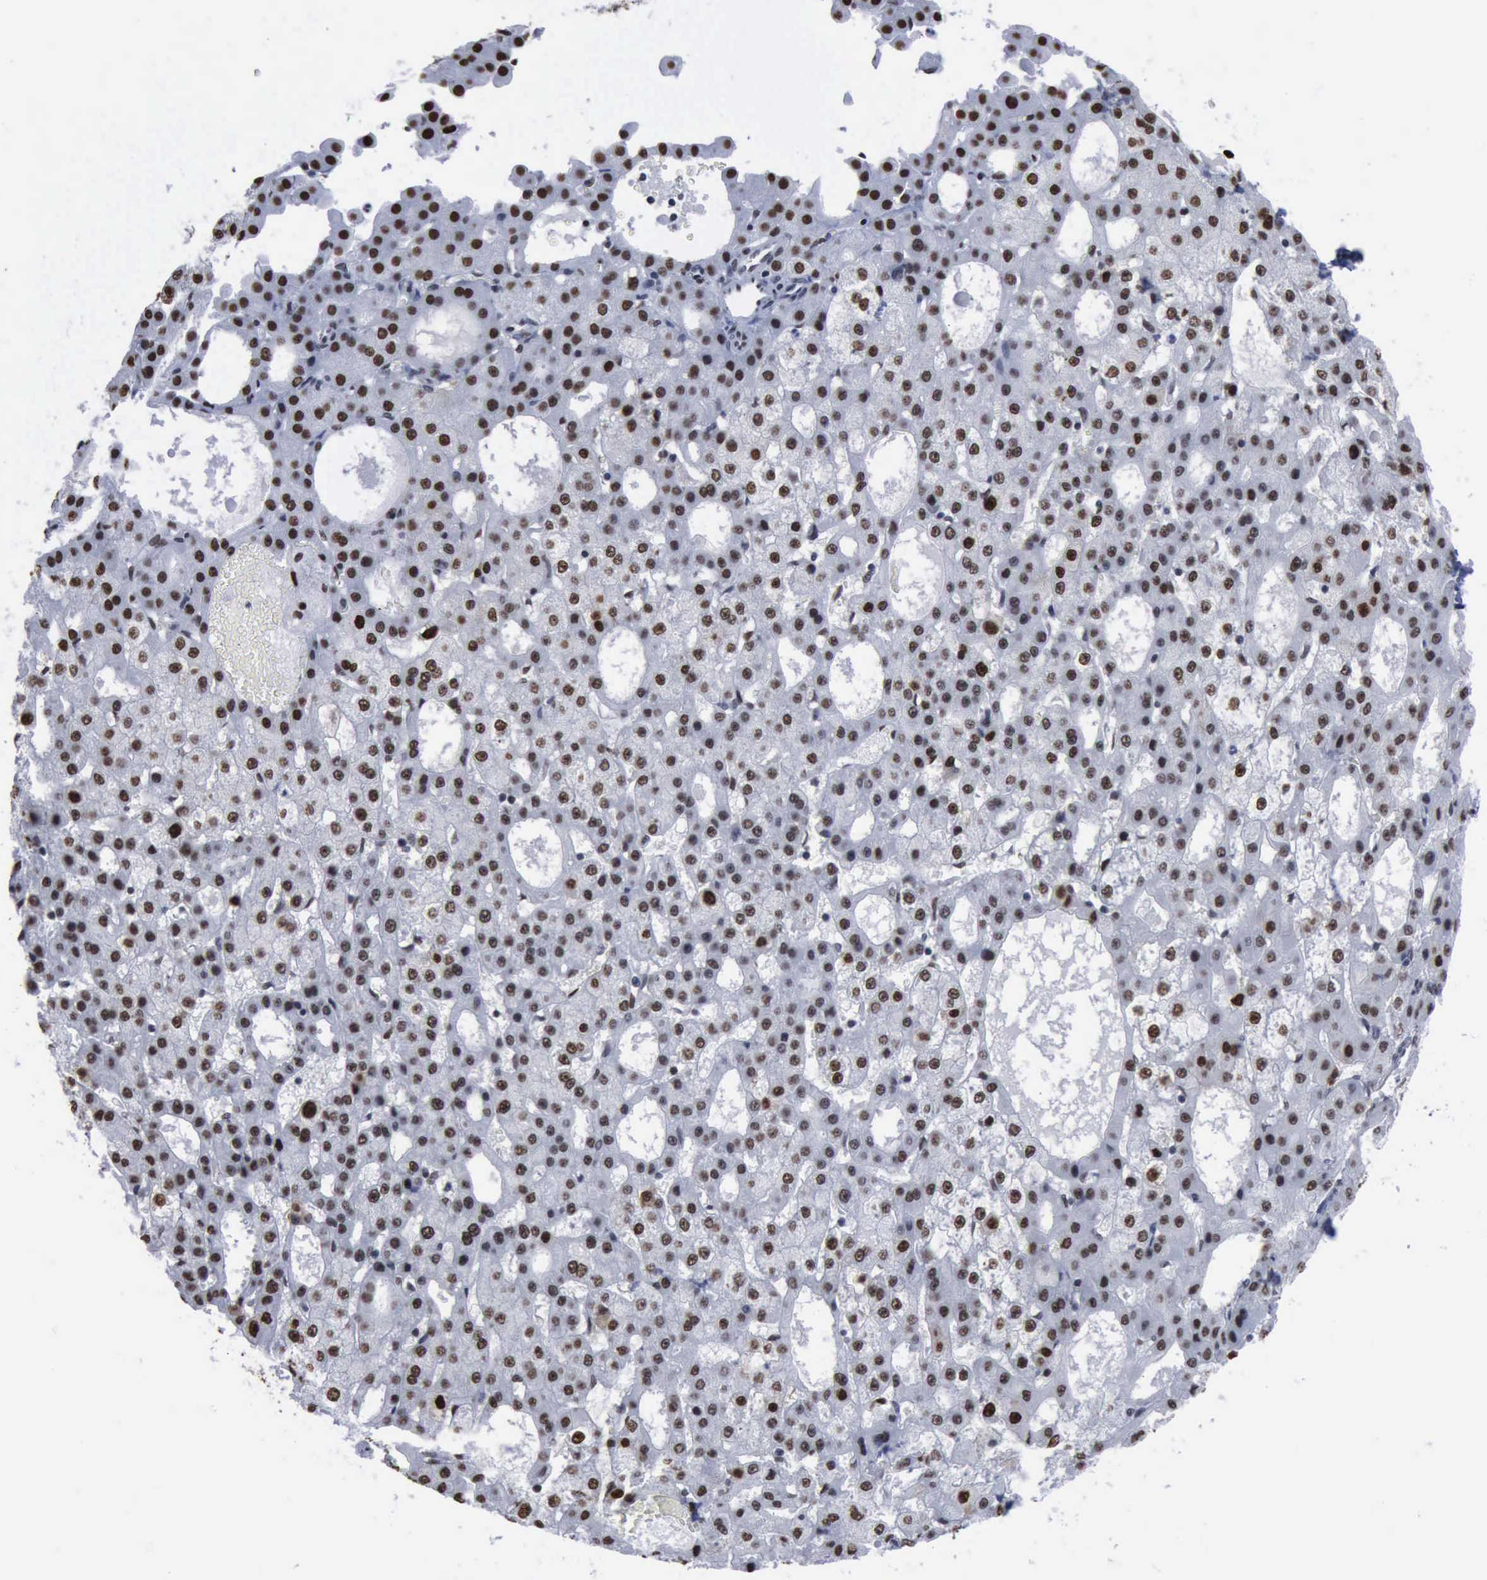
{"staining": {"intensity": "weak", "quantity": "25%-75%", "location": "nuclear"}, "tissue": "liver cancer", "cell_type": "Tumor cells", "image_type": "cancer", "snomed": [{"axis": "morphology", "description": "Carcinoma, Hepatocellular, NOS"}, {"axis": "topography", "description": "Liver"}], "caption": "Liver hepatocellular carcinoma stained for a protein demonstrates weak nuclear positivity in tumor cells. The staining is performed using DAB (3,3'-diaminobenzidine) brown chromogen to label protein expression. The nuclei are counter-stained blue using hematoxylin.", "gene": "PCNA", "patient": {"sex": "male", "age": 47}}